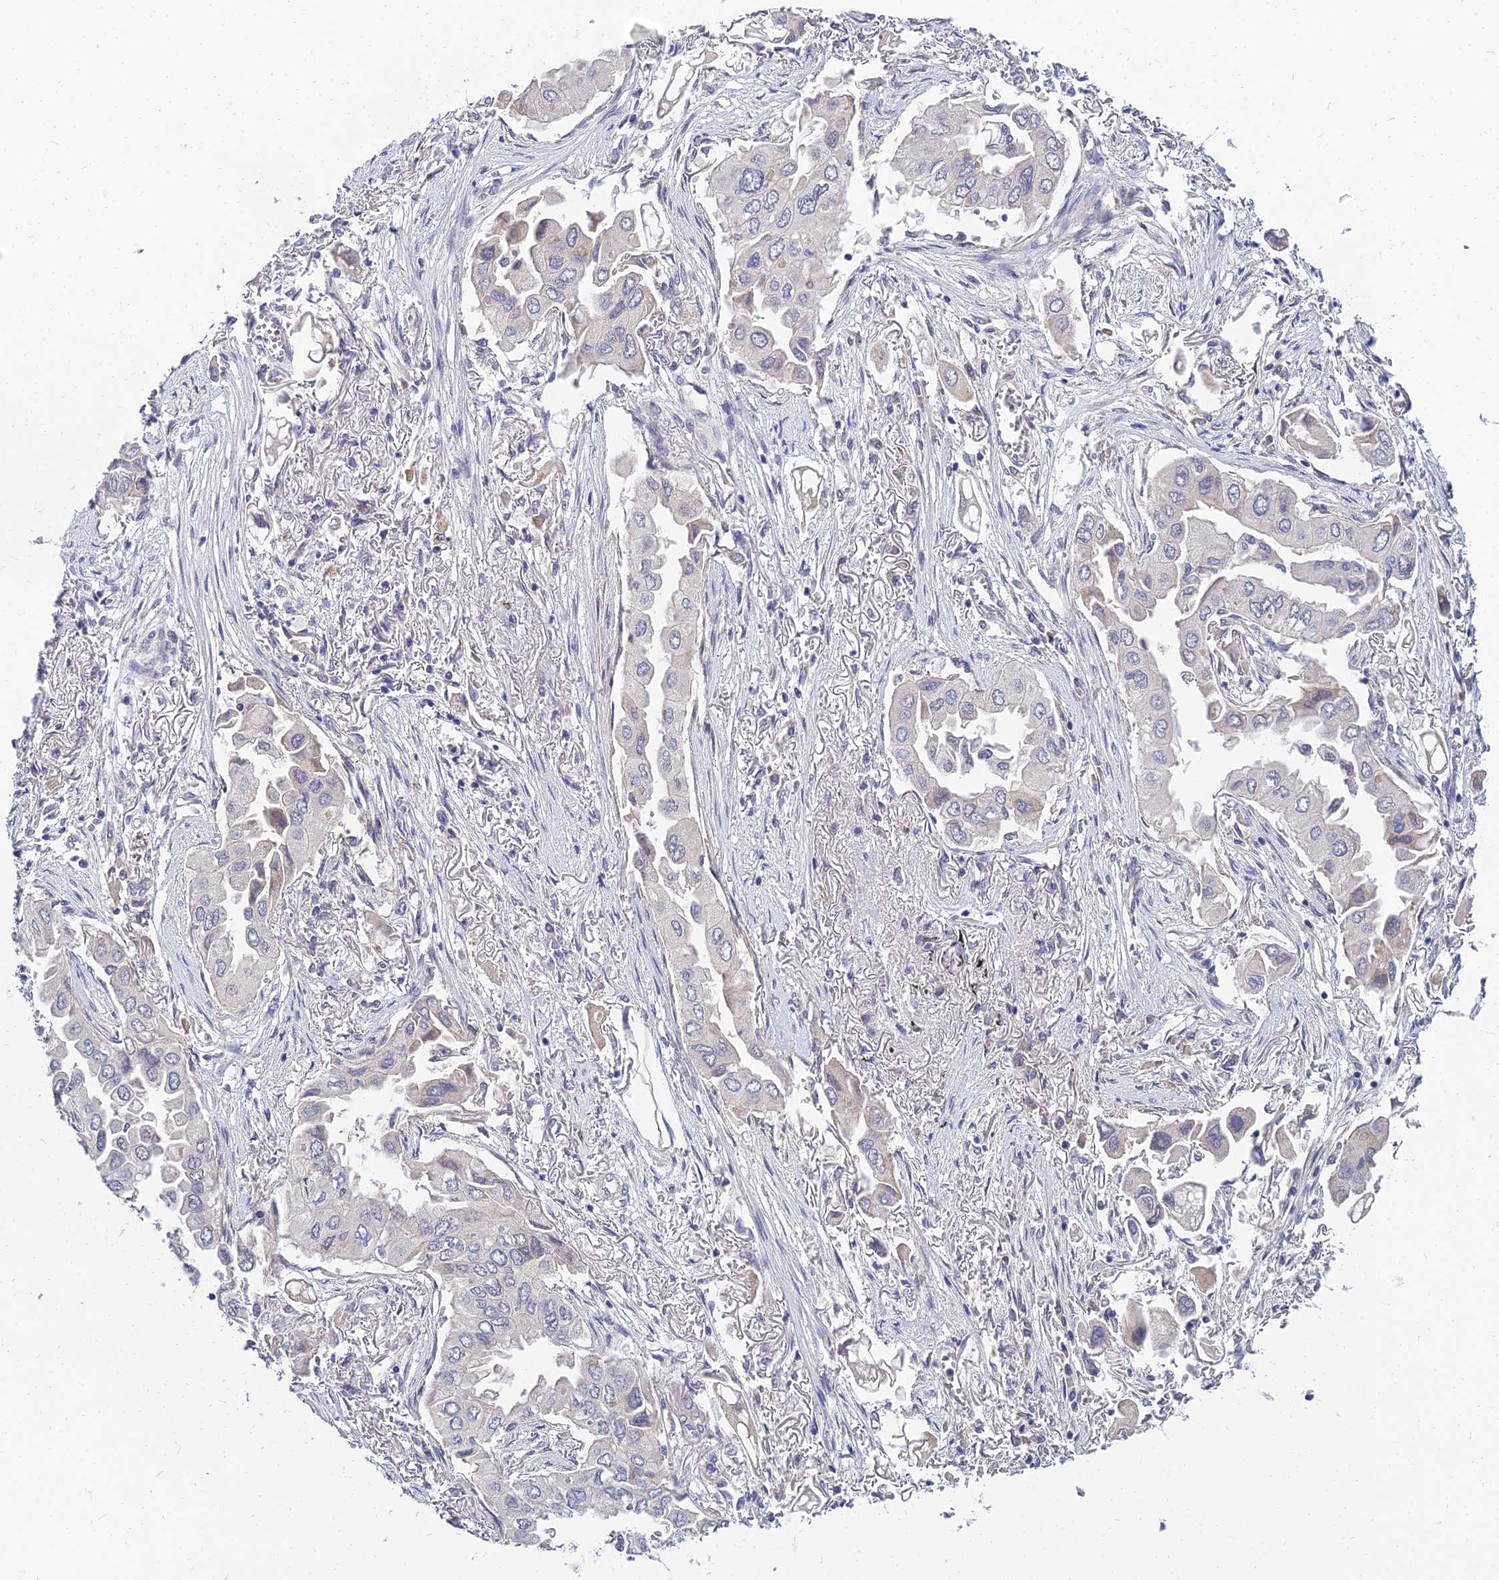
{"staining": {"intensity": "negative", "quantity": "none", "location": "none"}, "tissue": "lung cancer", "cell_type": "Tumor cells", "image_type": "cancer", "snomed": [{"axis": "morphology", "description": "Adenocarcinoma, NOS"}, {"axis": "topography", "description": "Lung"}], "caption": "There is no significant positivity in tumor cells of adenocarcinoma (lung).", "gene": "NPY", "patient": {"sex": "female", "age": 76}}